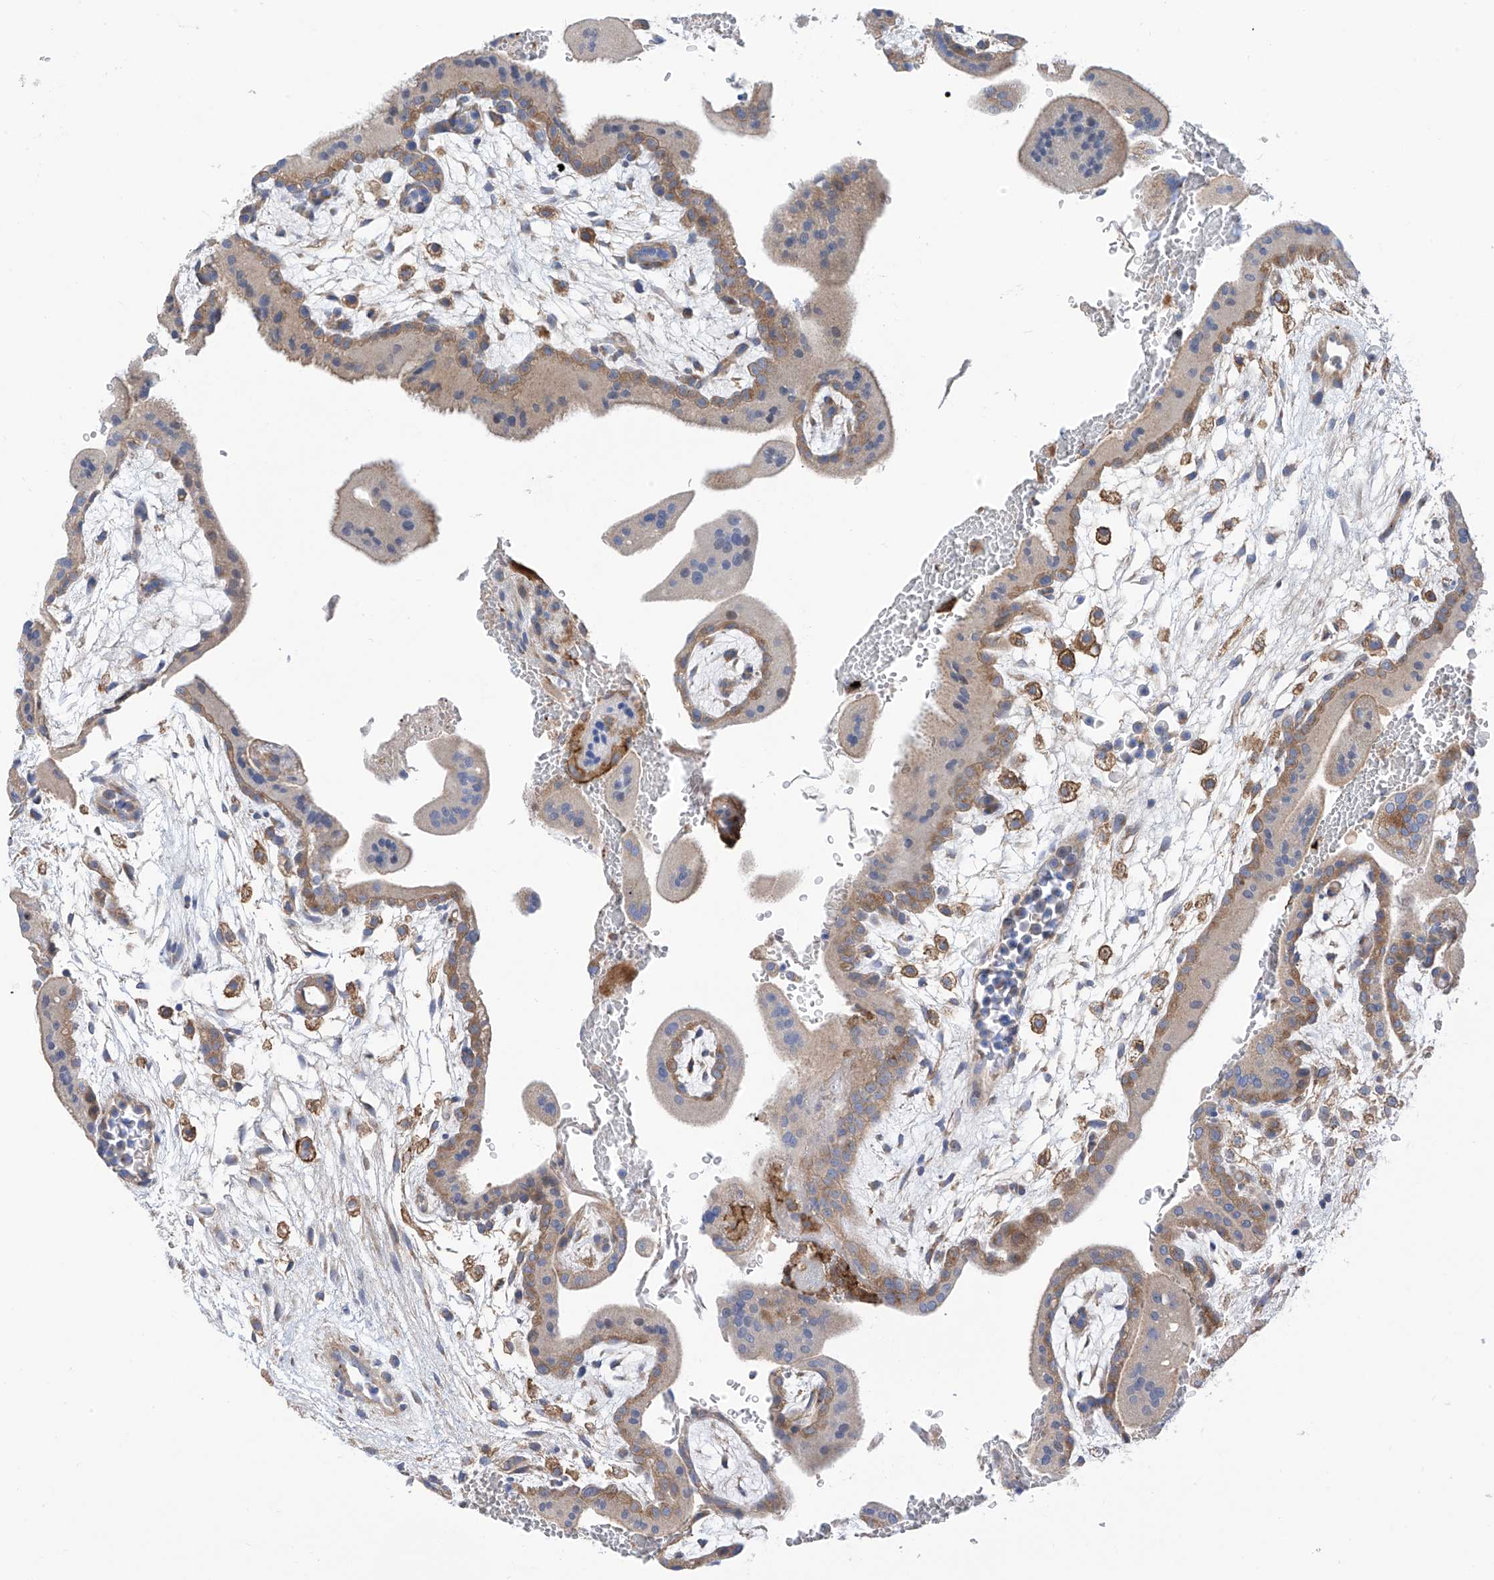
{"staining": {"intensity": "moderate", "quantity": "25%-75%", "location": "cytoplasmic/membranous"}, "tissue": "placenta", "cell_type": "Trophoblastic cells", "image_type": "normal", "snomed": [{"axis": "morphology", "description": "Normal tissue, NOS"}, {"axis": "topography", "description": "Placenta"}], "caption": "DAB immunohistochemical staining of unremarkable human placenta shows moderate cytoplasmic/membranous protein expression in about 25%-75% of trophoblastic cells.", "gene": "P2RX7", "patient": {"sex": "female", "age": 35}}